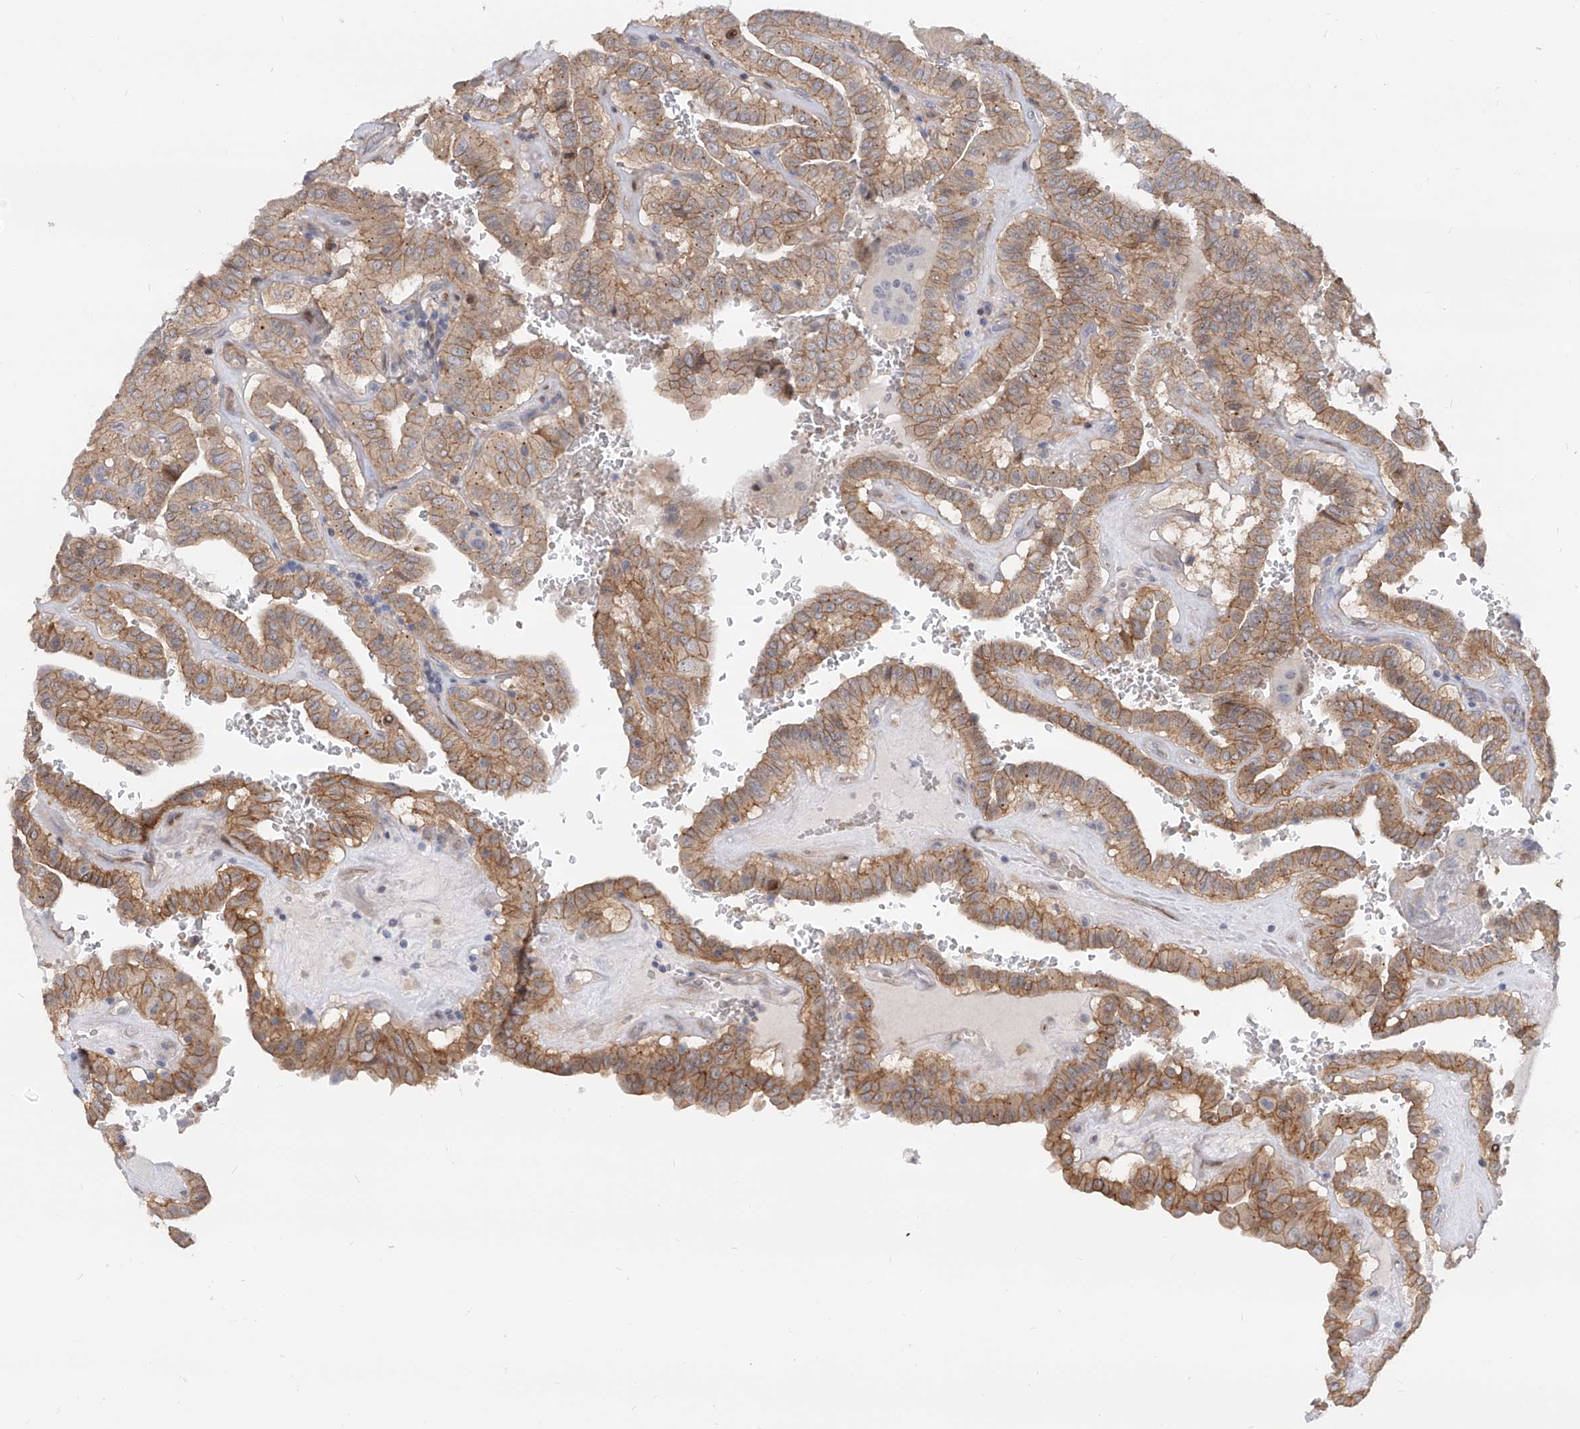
{"staining": {"intensity": "moderate", "quantity": ">75%", "location": "cytoplasmic/membranous"}, "tissue": "thyroid cancer", "cell_type": "Tumor cells", "image_type": "cancer", "snomed": [{"axis": "morphology", "description": "Papillary adenocarcinoma, NOS"}, {"axis": "topography", "description": "Thyroid gland"}], "caption": "Immunohistochemistry (IHC) of human thyroid cancer (papillary adenocarcinoma) displays medium levels of moderate cytoplasmic/membranous staining in about >75% of tumor cells.", "gene": "LRRC1", "patient": {"sex": "male", "age": 77}}